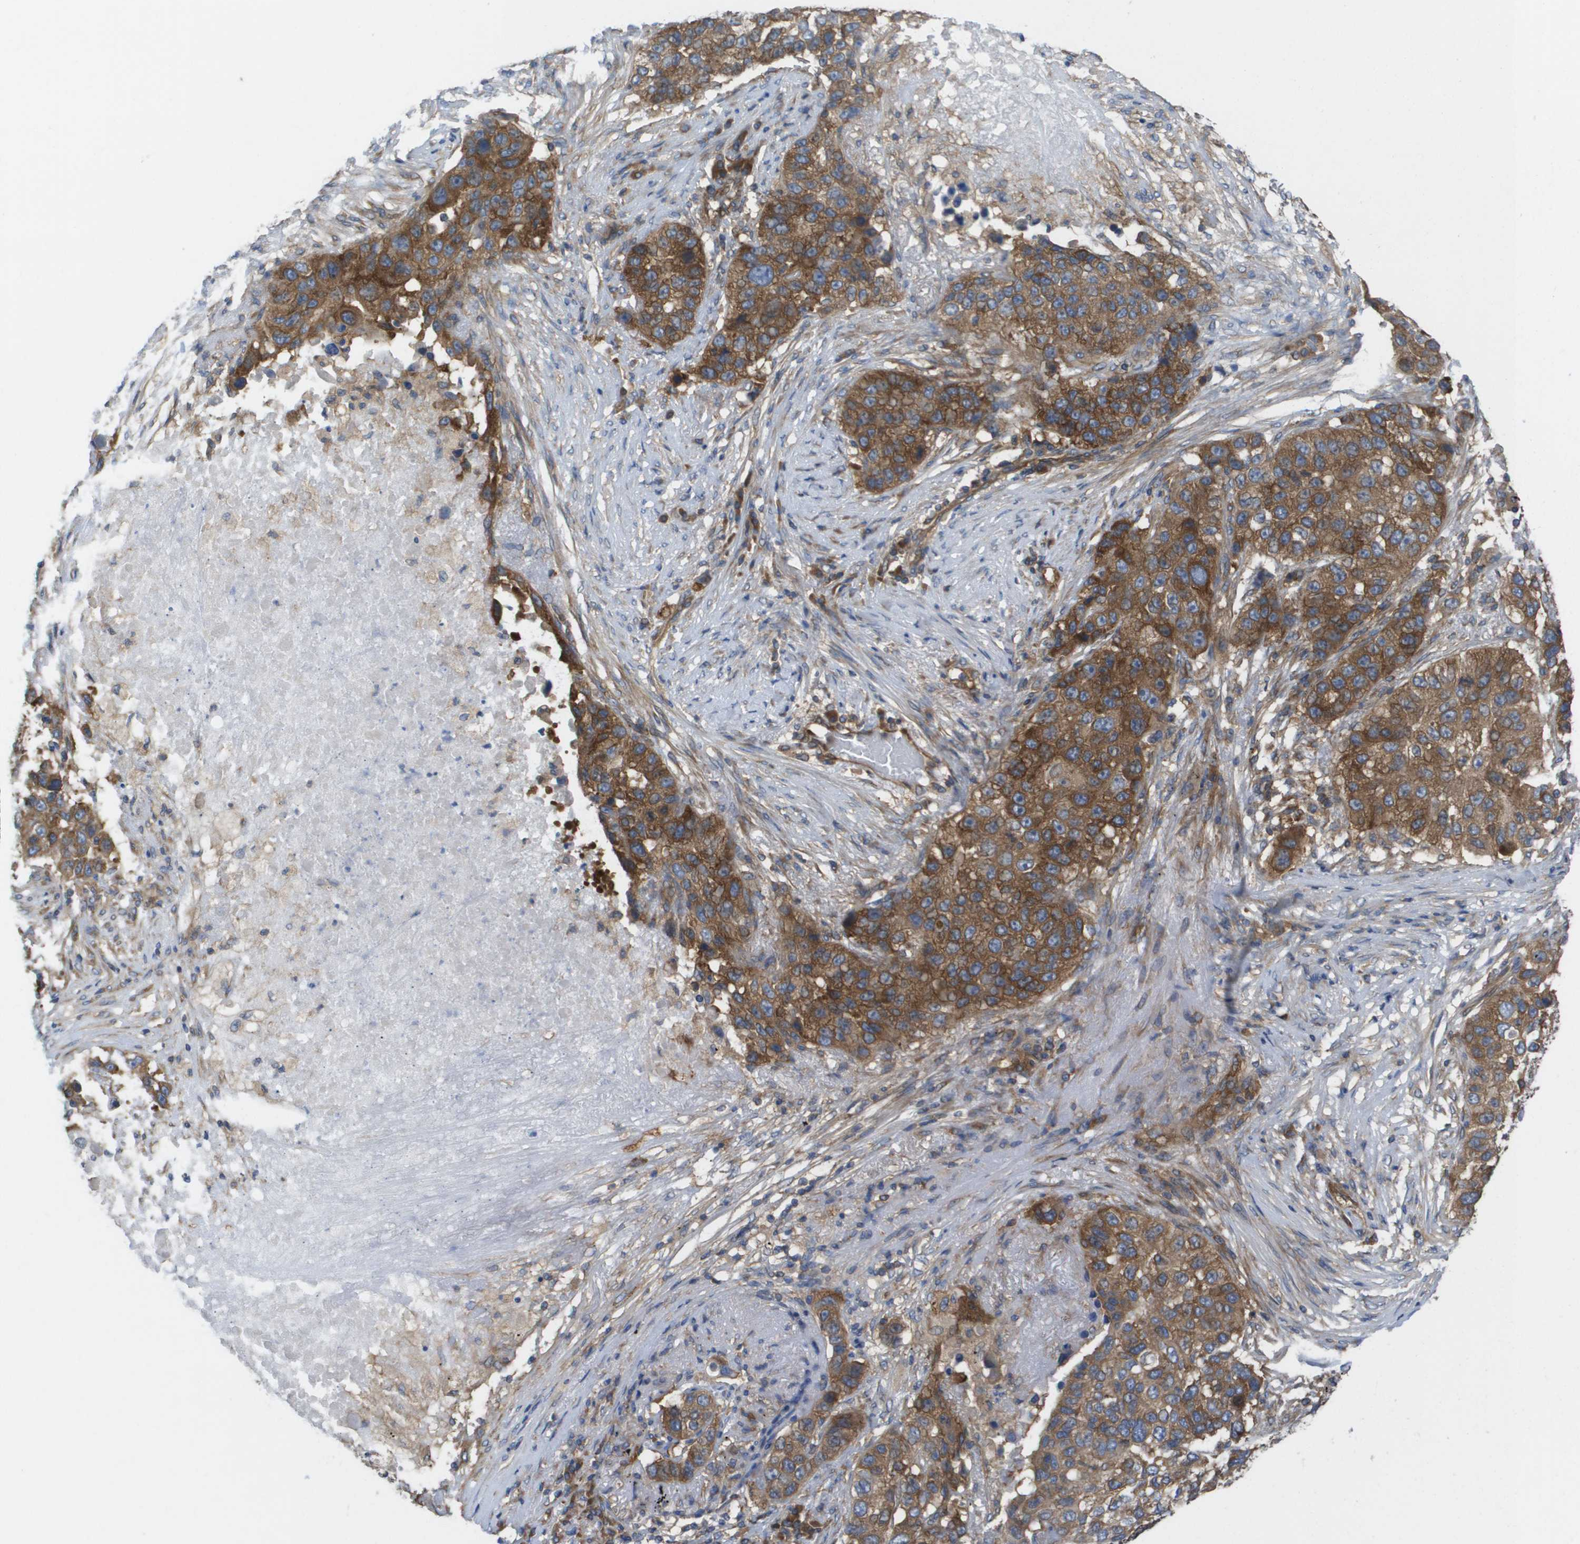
{"staining": {"intensity": "strong", "quantity": ">75%", "location": "cytoplasmic/membranous"}, "tissue": "lung cancer", "cell_type": "Tumor cells", "image_type": "cancer", "snomed": [{"axis": "morphology", "description": "Squamous cell carcinoma, NOS"}, {"axis": "topography", "description": "Lung"}], "caption": "Lung squamous cell carcinoma stained for a protein (brown) reveals strong cytoplasmic/membranous positive positivity in about >75% of tumor cells.", "gene": "EIF4G2", "patient": {"sex": "male", "age": 57}}